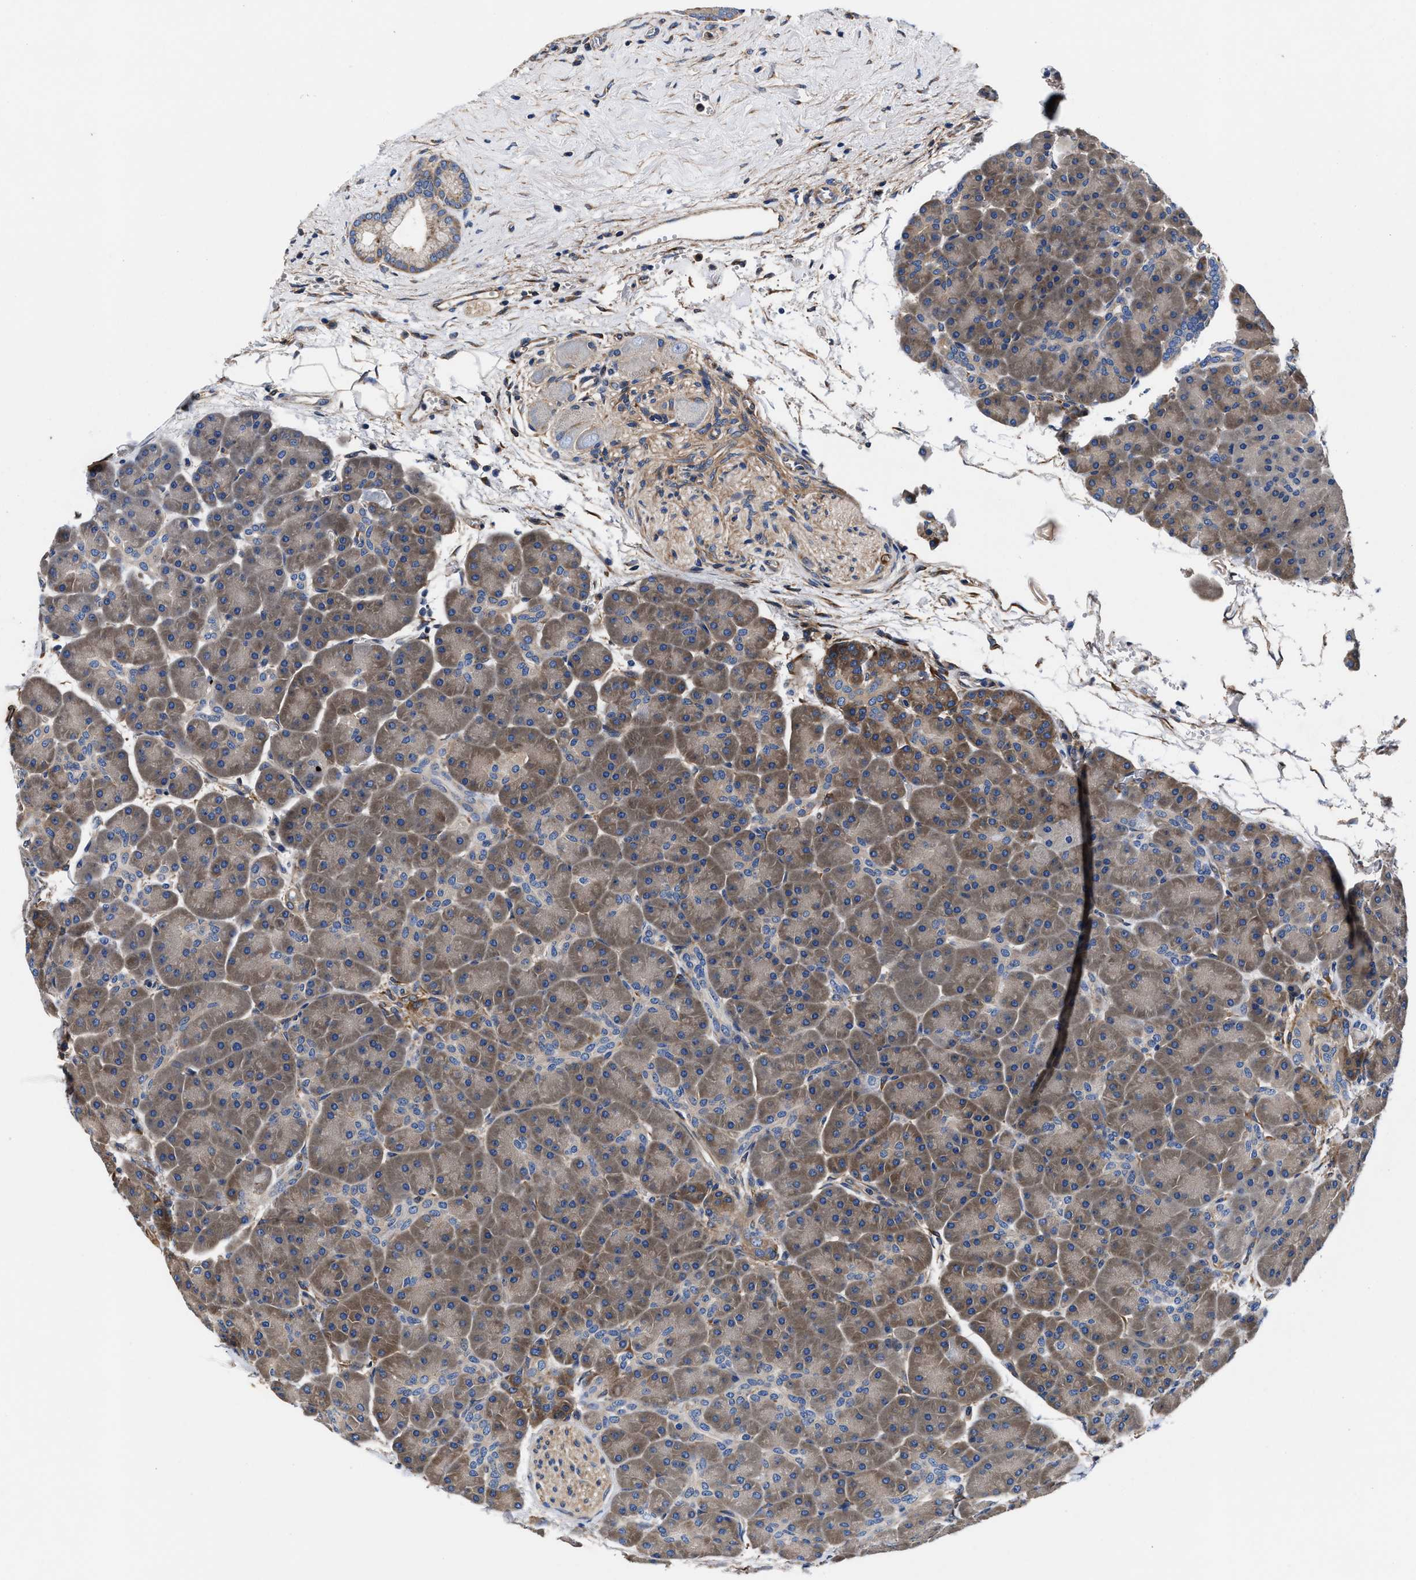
{"staining": {"intensity": "weak", "quantity": "25%-75%", "location": "cytoplasmic/membranous"}, "tissue": "pancreas", "cell_type": "Exocrine glandular cells", "image_type": "normal", "snomed": [{"axis": "morphology", "description": "Normal tissue, NOS"}, {"axis": "topography", "description": "Pancreas"}], "caption": "Exocrine glandular cells reveal low levels of weak cytoplasmic/membranous expression in approximately 25%-75% of cells in benign pancreas.", "gene": "SH3GL1", "patient": {"sex": "male", "age": 66}}